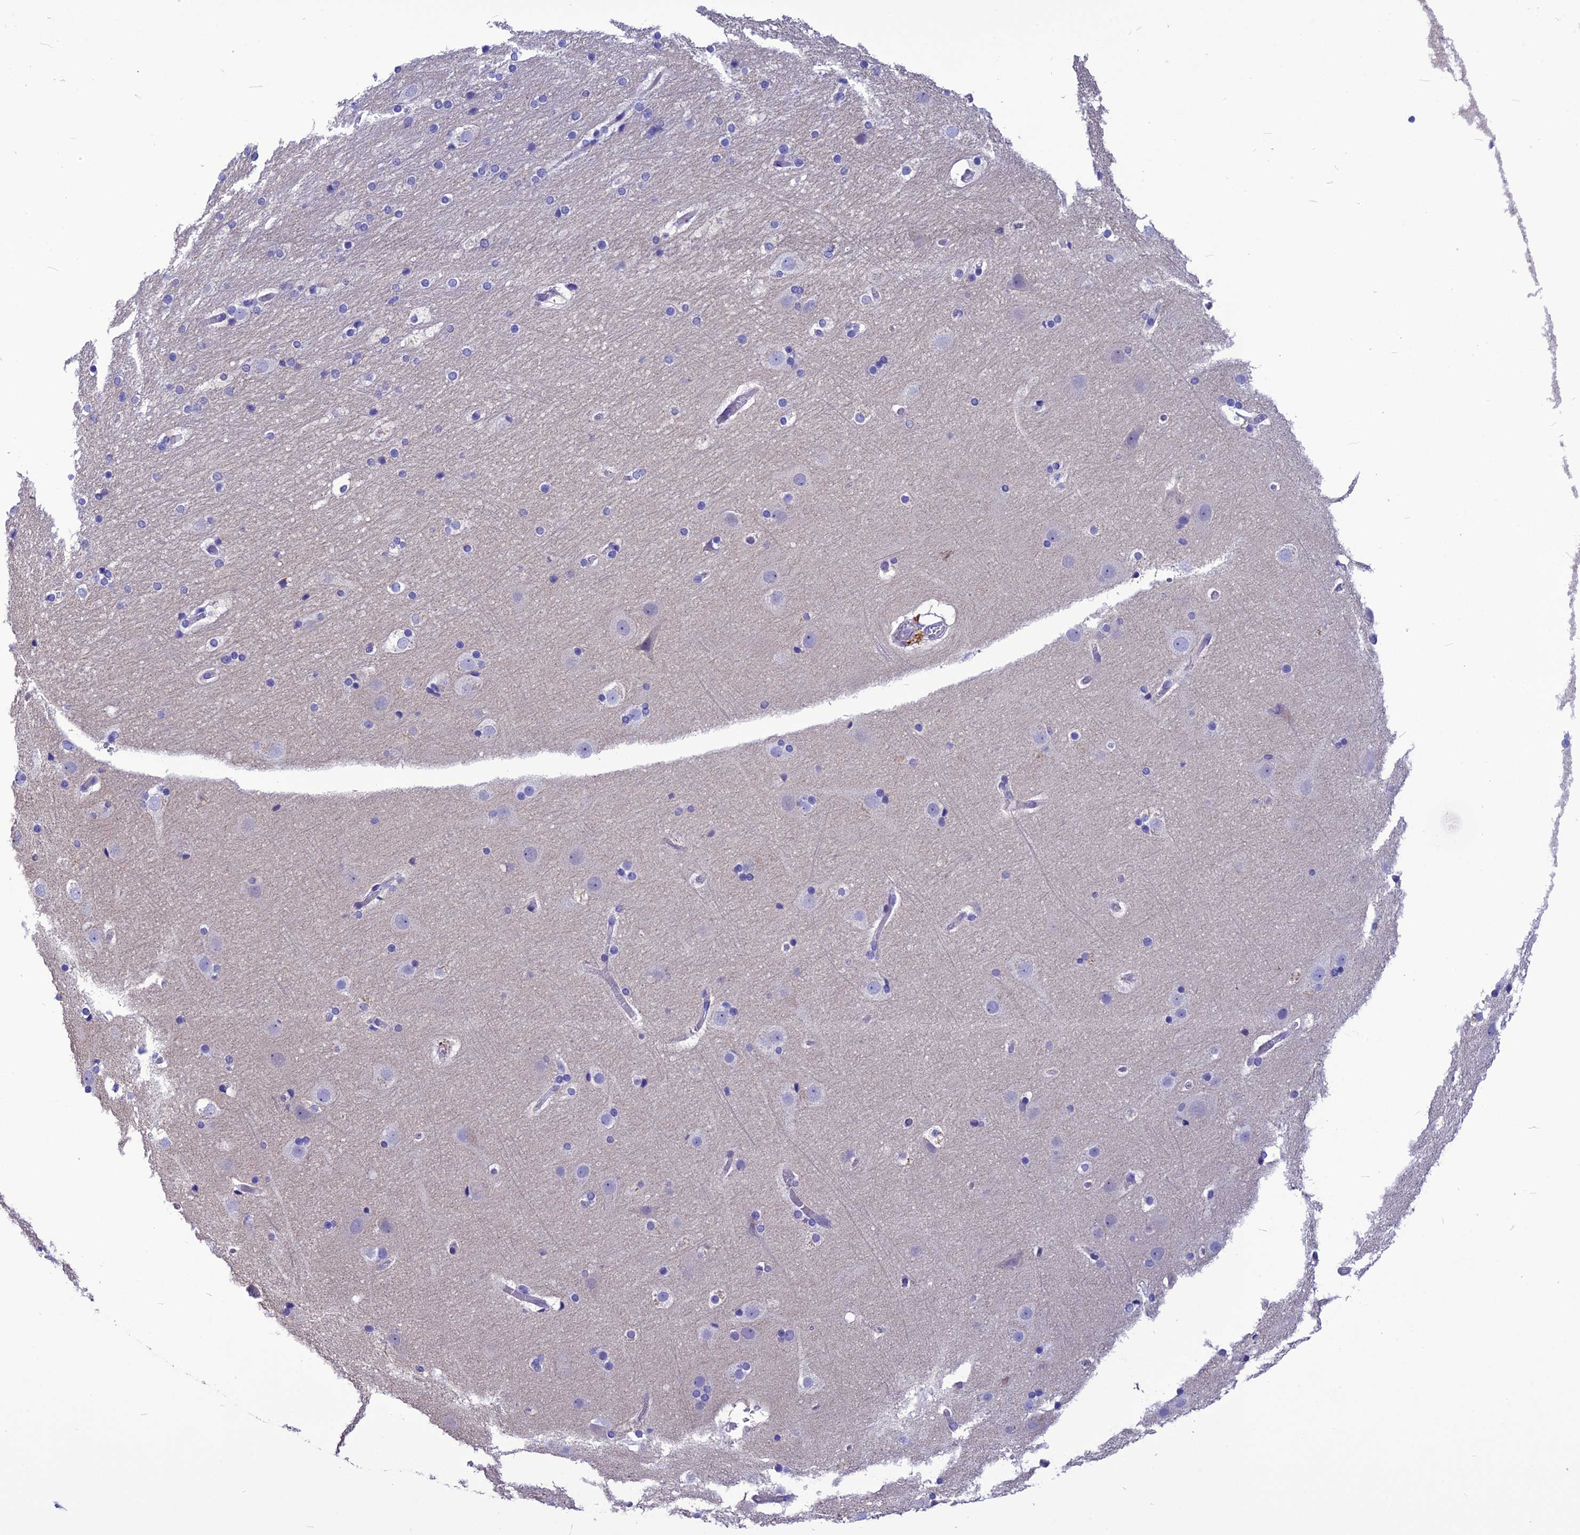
{"staining": {"intensity": "negative", "quantity": "none", "location": "none"}, "tissue": "cerebral cortex", "cell_type": "Endothelial cells", "image_type": "normal", "snomed": [{"axis": "morphology", "description": "Normal tissue, NOS"}, {"axis": "topography", "description": "Cerebral cortex"}], "caption": "The immunohistochemistry micrograph has no significant positivity in endothelial cells of cerebral cortex.", "gene": "BBS2", "patient": {"sex": "male", "age": 57}}